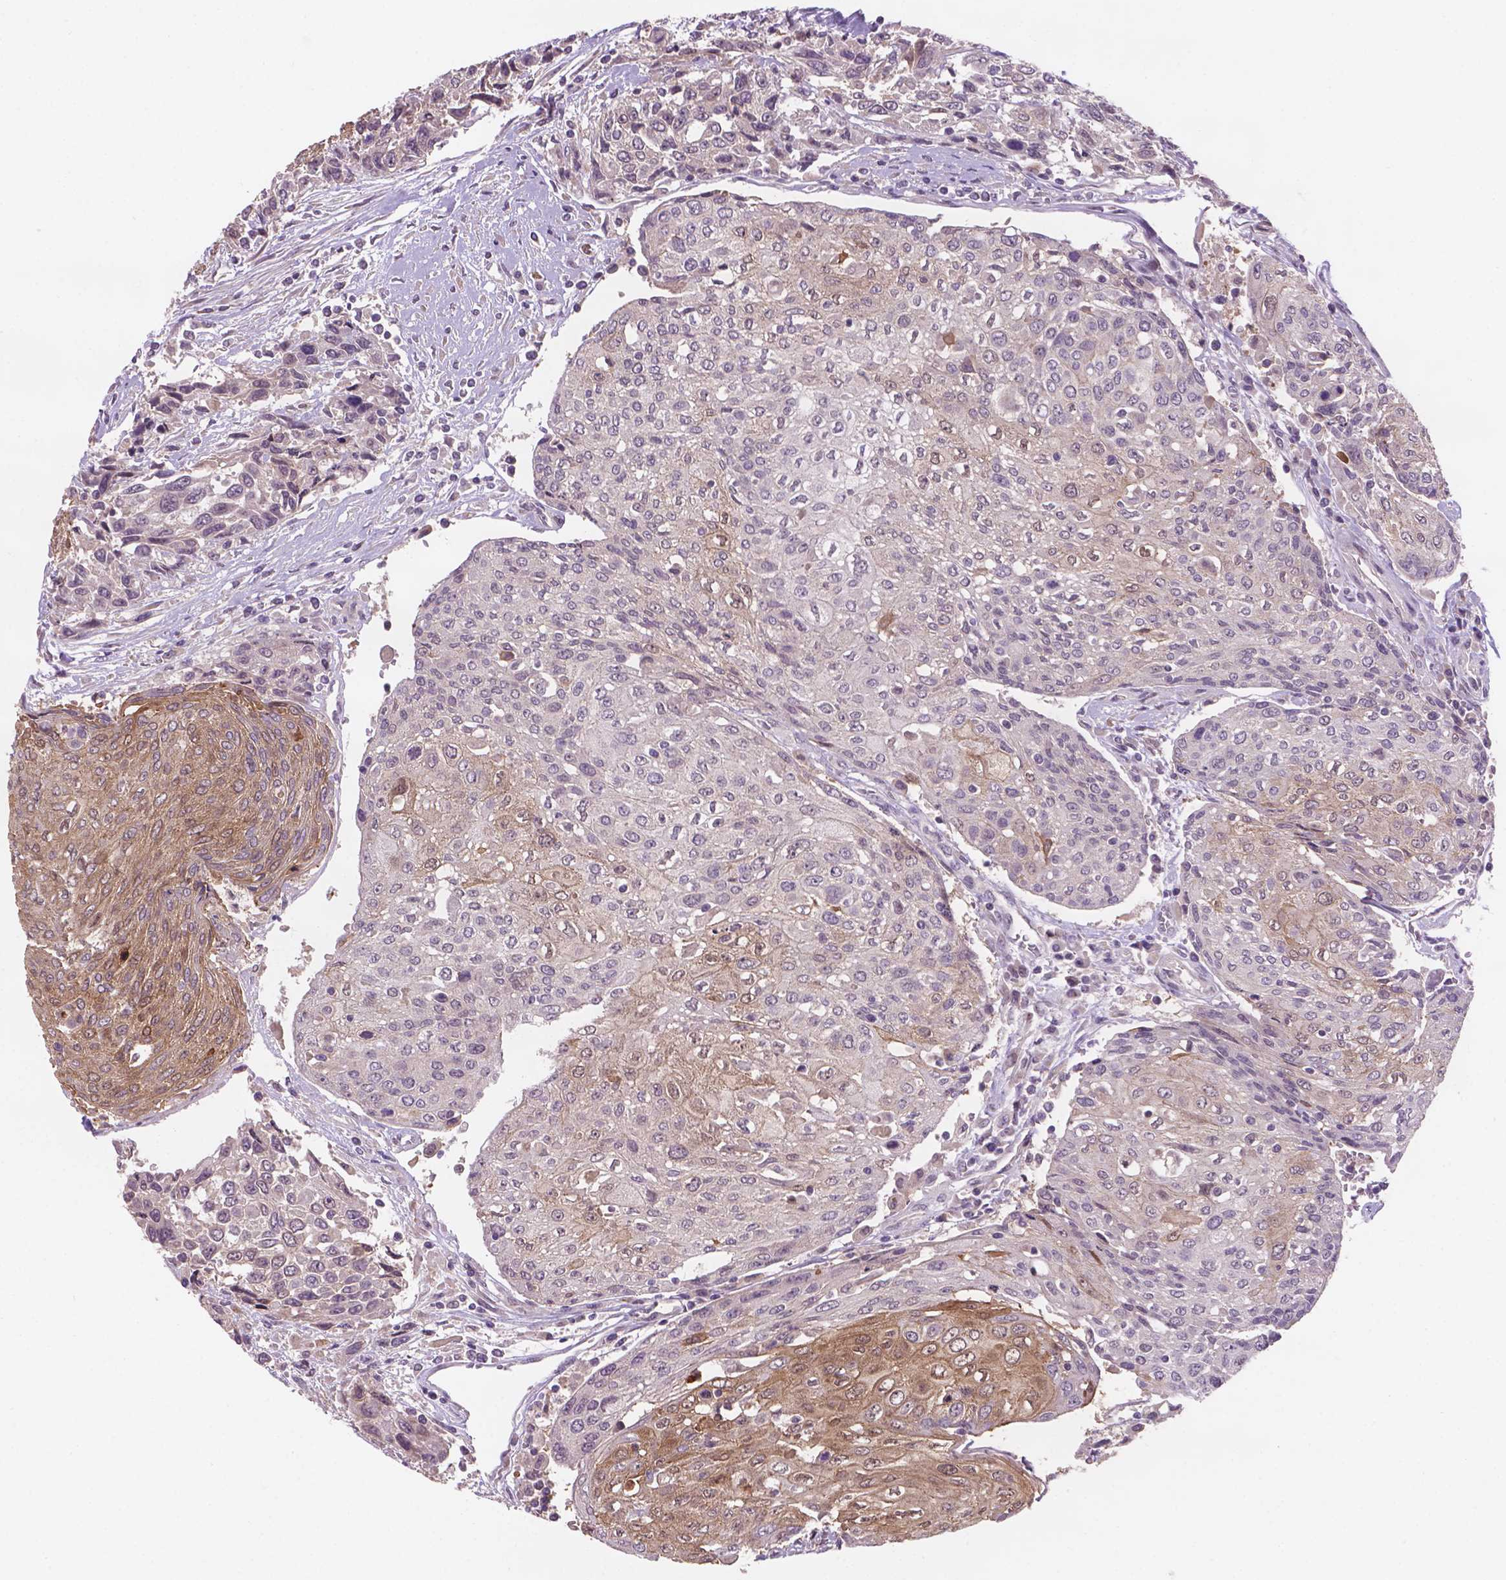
{"staining": {"intensity": "moderate", "quantity": "<25%", "location": "cytoplasmic/membranous"}, "tissue": "urothelial cancer", "cell_type": "Tumor cells", "image_type": "cancer", "snomed": [{"axis": "morphology", "description": "Urothelial carcinoma, High grade"}, {"axis": "topography", "description": "Urinary bladder"}], "caption": "Protein expression analysis of human urothelial carcinoma (high-grade) reveals moderate cytoplasmic/membranous expression in approximately <25% of tumor cells. The protein is stained brown, and the nuclei are stained in blue (DAB (3,3'-diaminobenzidine) IHC with brightfield microscopy, high magnification).", "gene": "GXYLT2", "patient": {"sex": "female", "age": 70}}